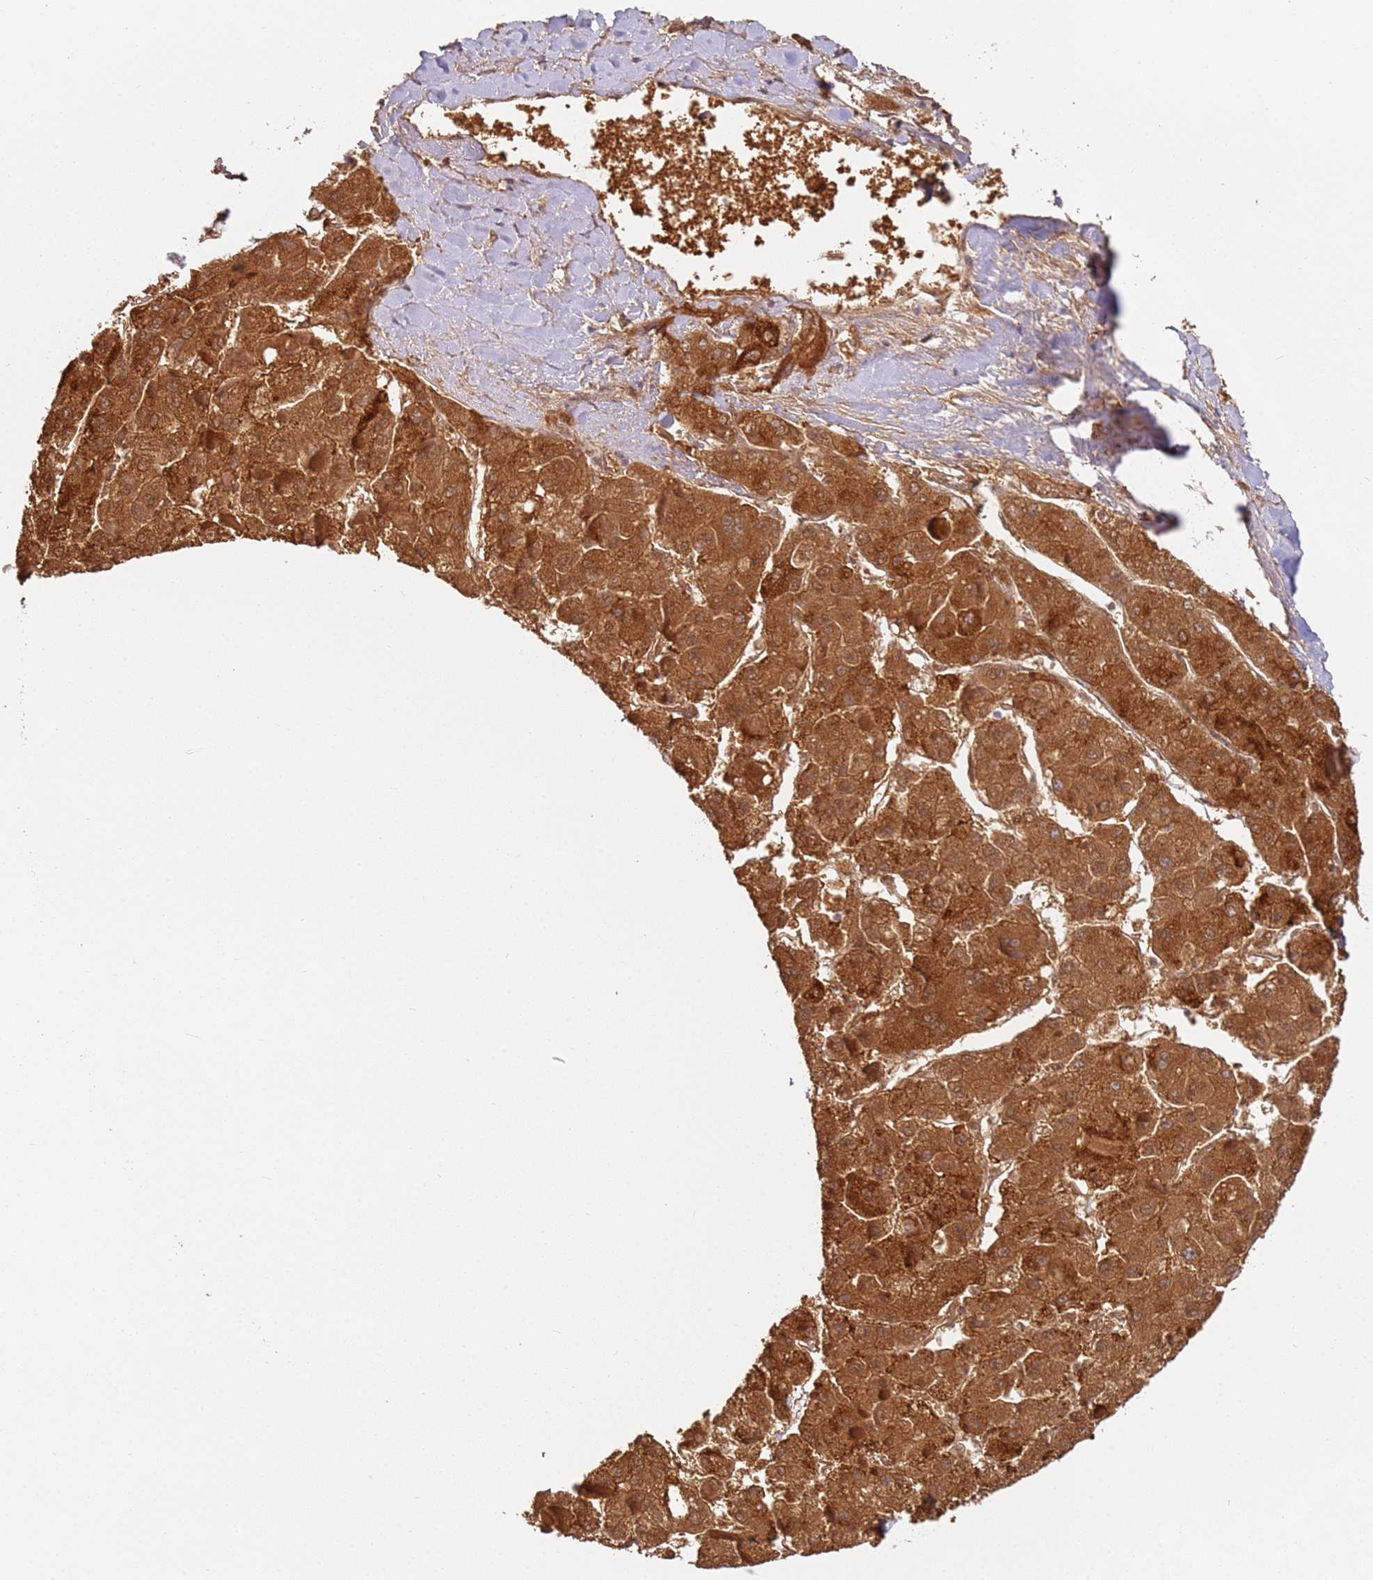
{"staining": {"intensity": "moderate", "quantity": ">75%", "location": "cytoplasmic/membranous"}, "tissue": "liver cancer", "cell_type": "Tumor cells", "image_type": "cancer", "snomed": [{"axis": "morphology", "description": "Carcinoma, Hepatocellular, NOS"}, {"axis": "topography", "description": "Liver"}], "caption": "Immunohistochemical staining of liver cancer (hepatocellular carcinoma) exhibits moderate cytoplasmic/membranous protein positivity in about >75% of tumor cells.", "gene": "WDR93", "patient": {"sex": "female", "age": 73}}